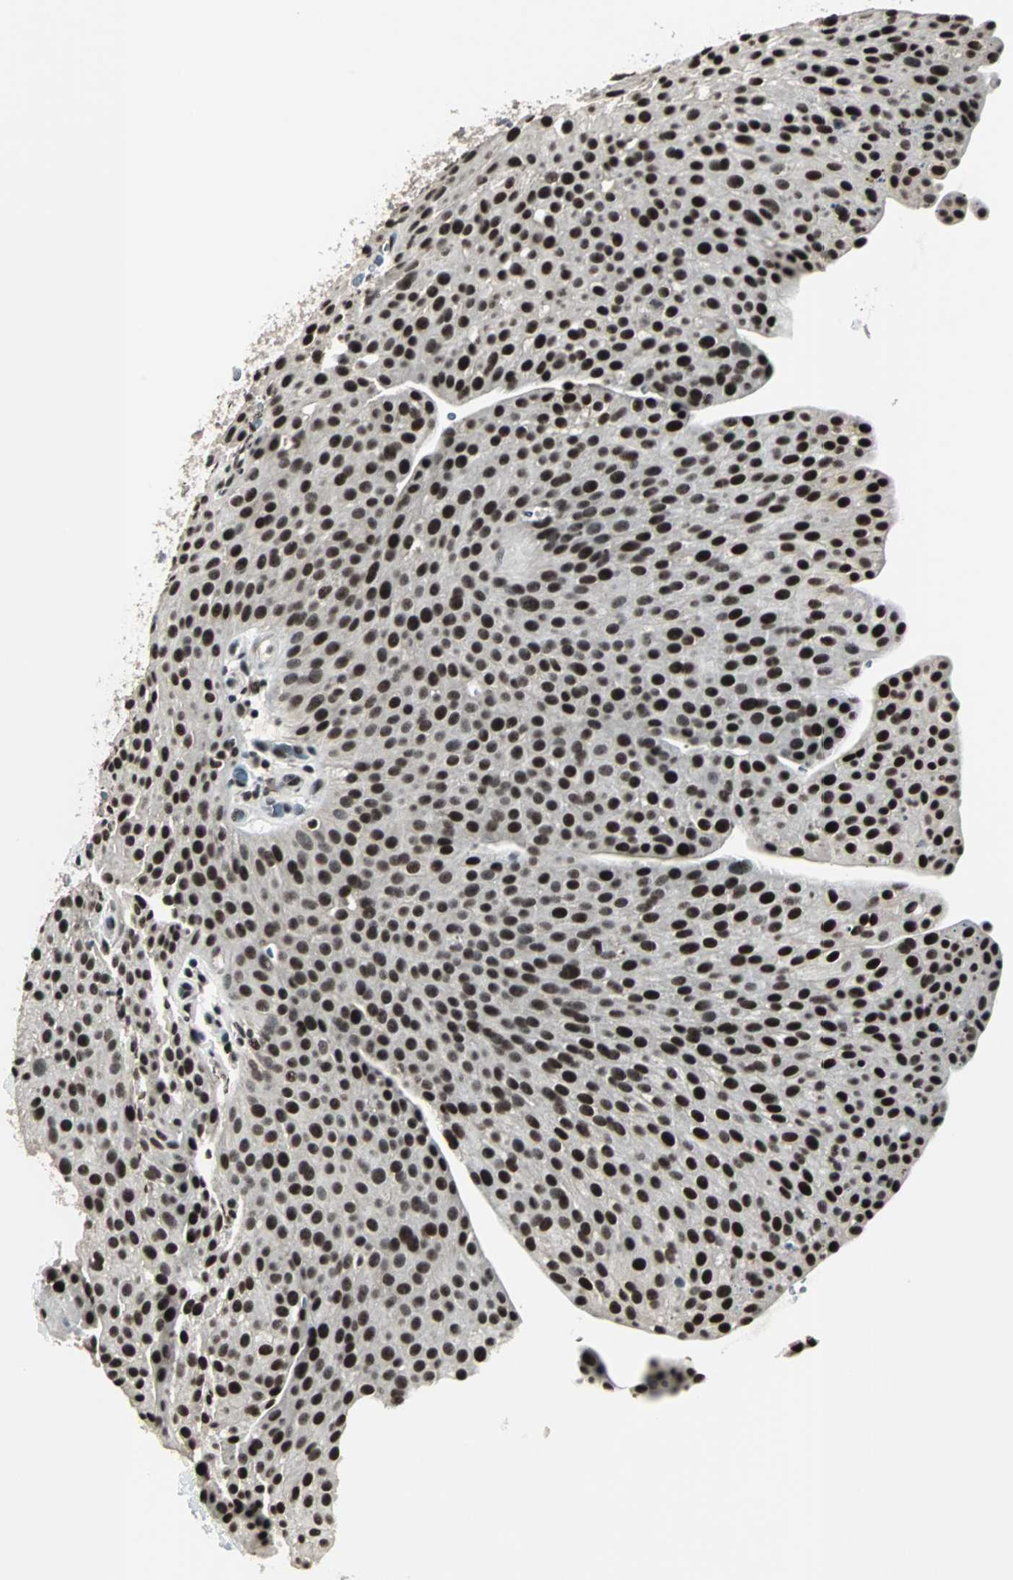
{"staining": {"intensity": "strong", "quantity": ">75%", "location": "nuclear"}, "tissue": "urothelial cancer", "cell_type": "Tumor cells", "image_type": "cancer", "snomed": [{"axis": "morphology", "description": "Urothelial carcinoma, Low grade"}, {"axis": "topography", "description": "Smooth muscle"}, {"axis": "topography", "description": "Urinary bladder"}], "caption": "This micrograph demonstrates immunohistochemistry (IHC) staining of human low-grade urothelial carcinoma, with high strong nuclear staining in about >75% of tumor cells.", "gene": "MKX", "patient": {"sex": "male", "age": 60}}